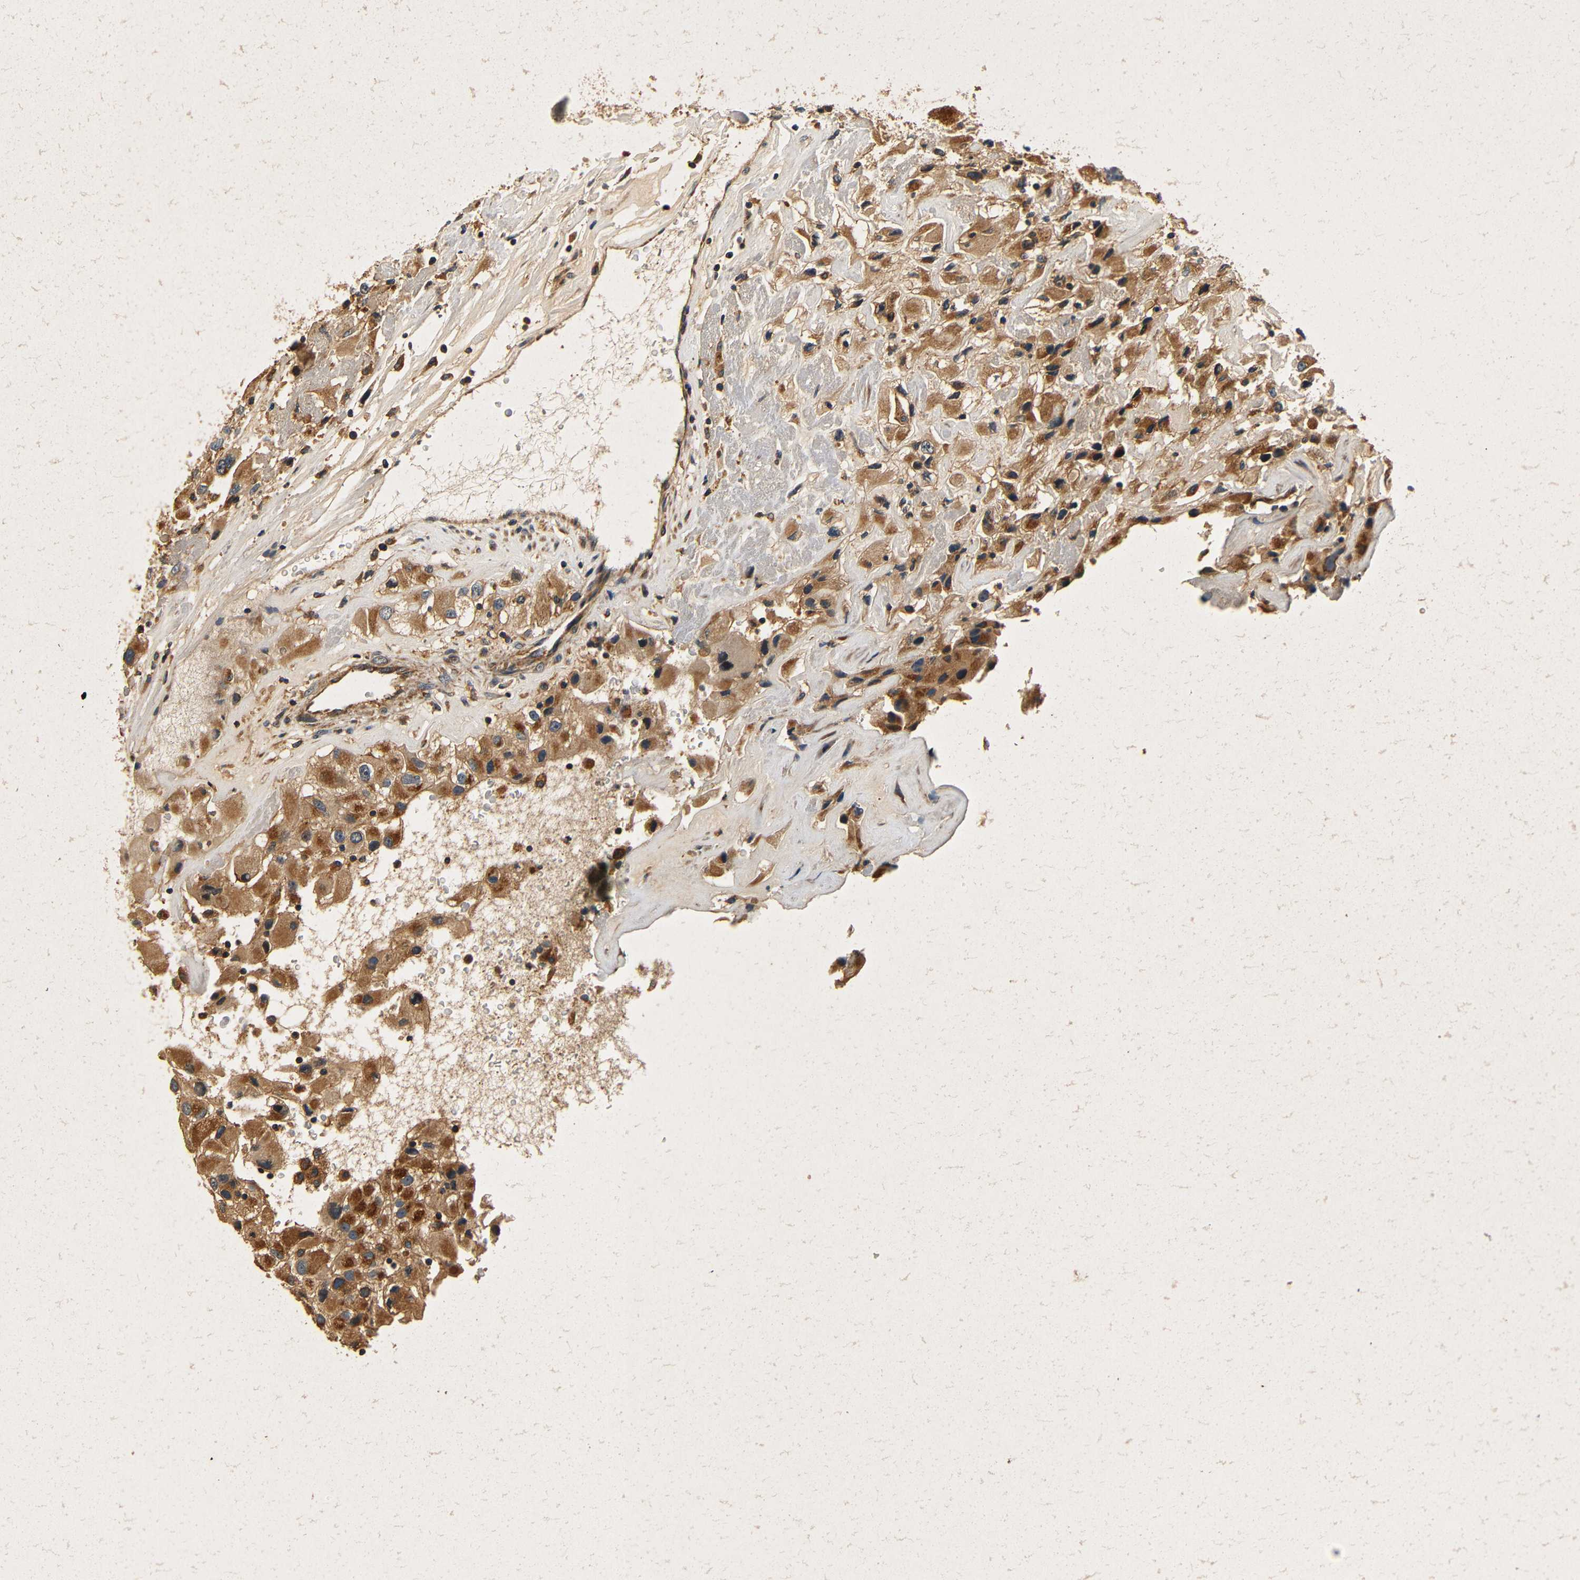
{"staining": {"intensity": "moderate", "quantity": ">75%", "location": "cytoplasmic/membranous"}, "tissue": "renal cancer", "cell_type": "Tumor cells", "image_type": "cancer", "snomed": [{"axis": "morphology", "description": "Adenocarcinoma, NOS"}, {"axis": "topography", "description": "Kidney"}], "caption": "Protein analysis of renal adenocarcinoma tissue displays moderate cytoplasmic/membranous positivity in approximately >75% of tumor cells.", "gene": "MTX1", "patient": {"sex": "female", "age": 52}}